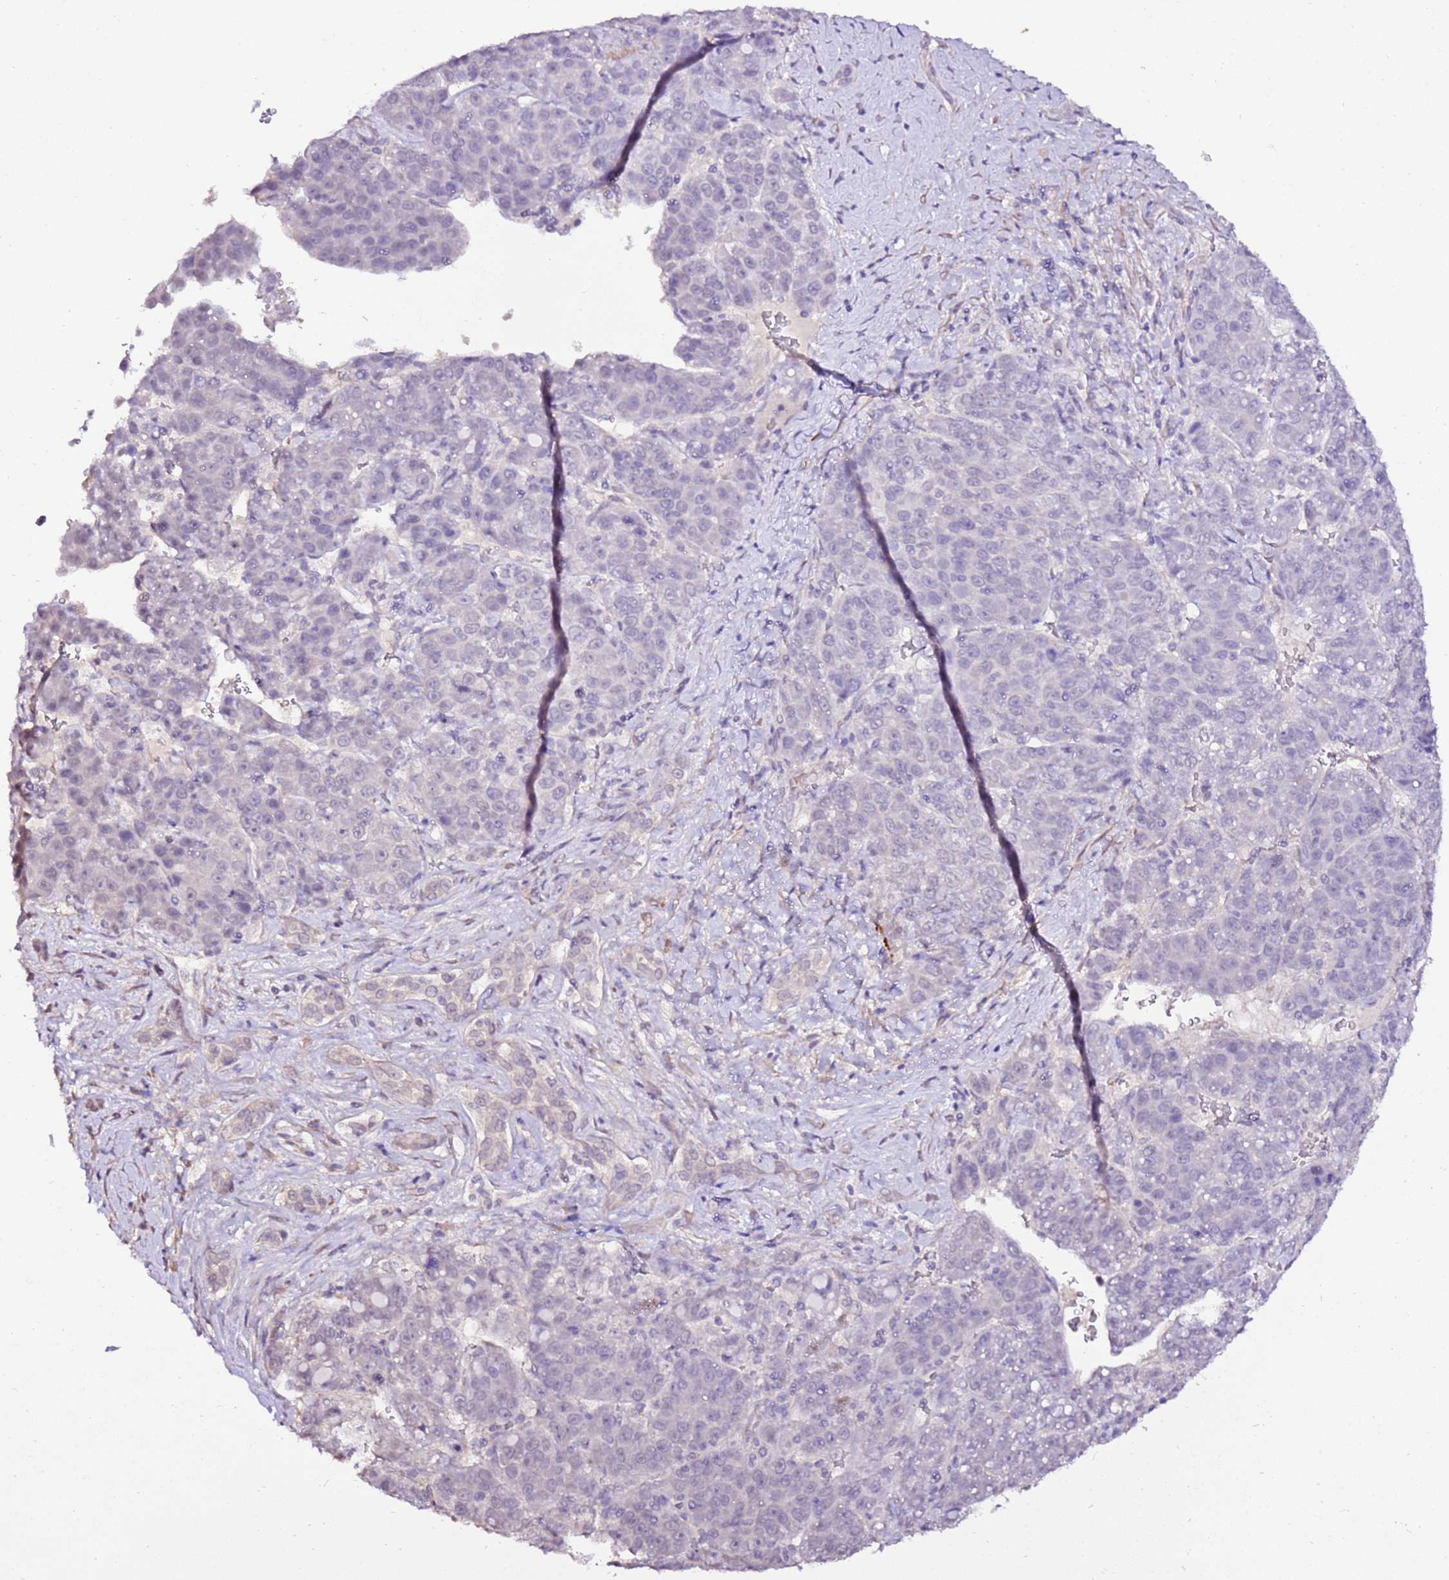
{"staining": {"intensity": "negative", "quantity": "none", "location": "none"}, "tissue": "liver cancer", "cell_type": "Tumor cells", "image_type": "cancer", "snomed": [{"axis": "morphology", "description": "Carcinoma, Hepatocellular, NOS"}, {"axis": "topography", "description": "Liver"}], "caption": "Image shows no significant protein staining in tumor cells of liver cancer (hepatocellular carcinoma).", "gene": "ART5", "patient": {"sex": "female", "age": 53}}